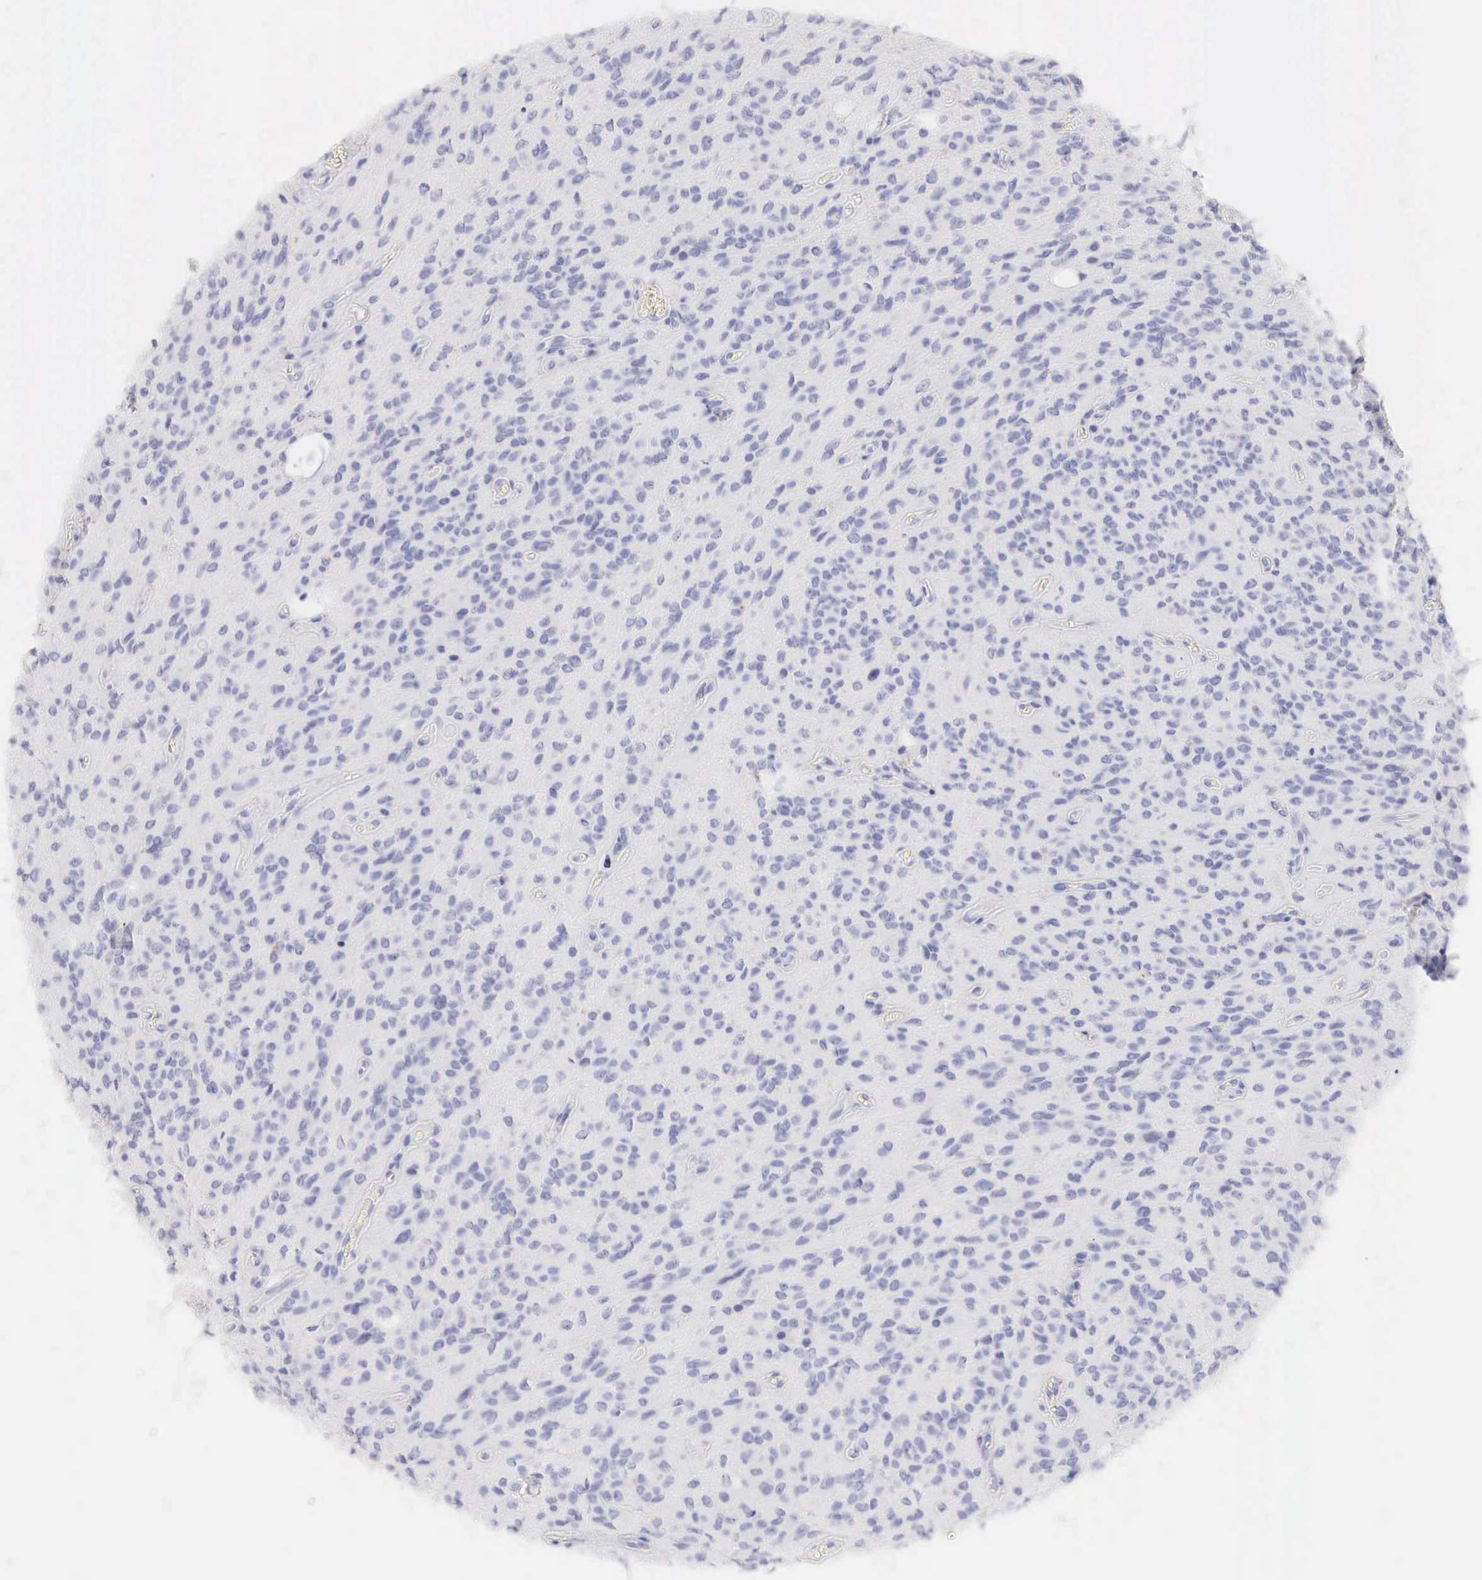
{"staining": {"intensity": "negative", "quantity": "none", "location": "none"}, "tissue": "glioma", "cell_type": "Tumor cells", "image_type": "cancer", "snomed": [{"axis": "morphology", "description": "Glioma, malignant, Low grade"}, {"axis": "topography", "description": "Brain"}], "caption": "Tumor cells are negative for protein expression in human glioma. (Brightfield microscopy of DAB (3,3'-diaminobenzidine) immunohistochemistry (IHC) at high magnification).", "gene": "TYR", "patient": {"sex": "female", "age": 15}}